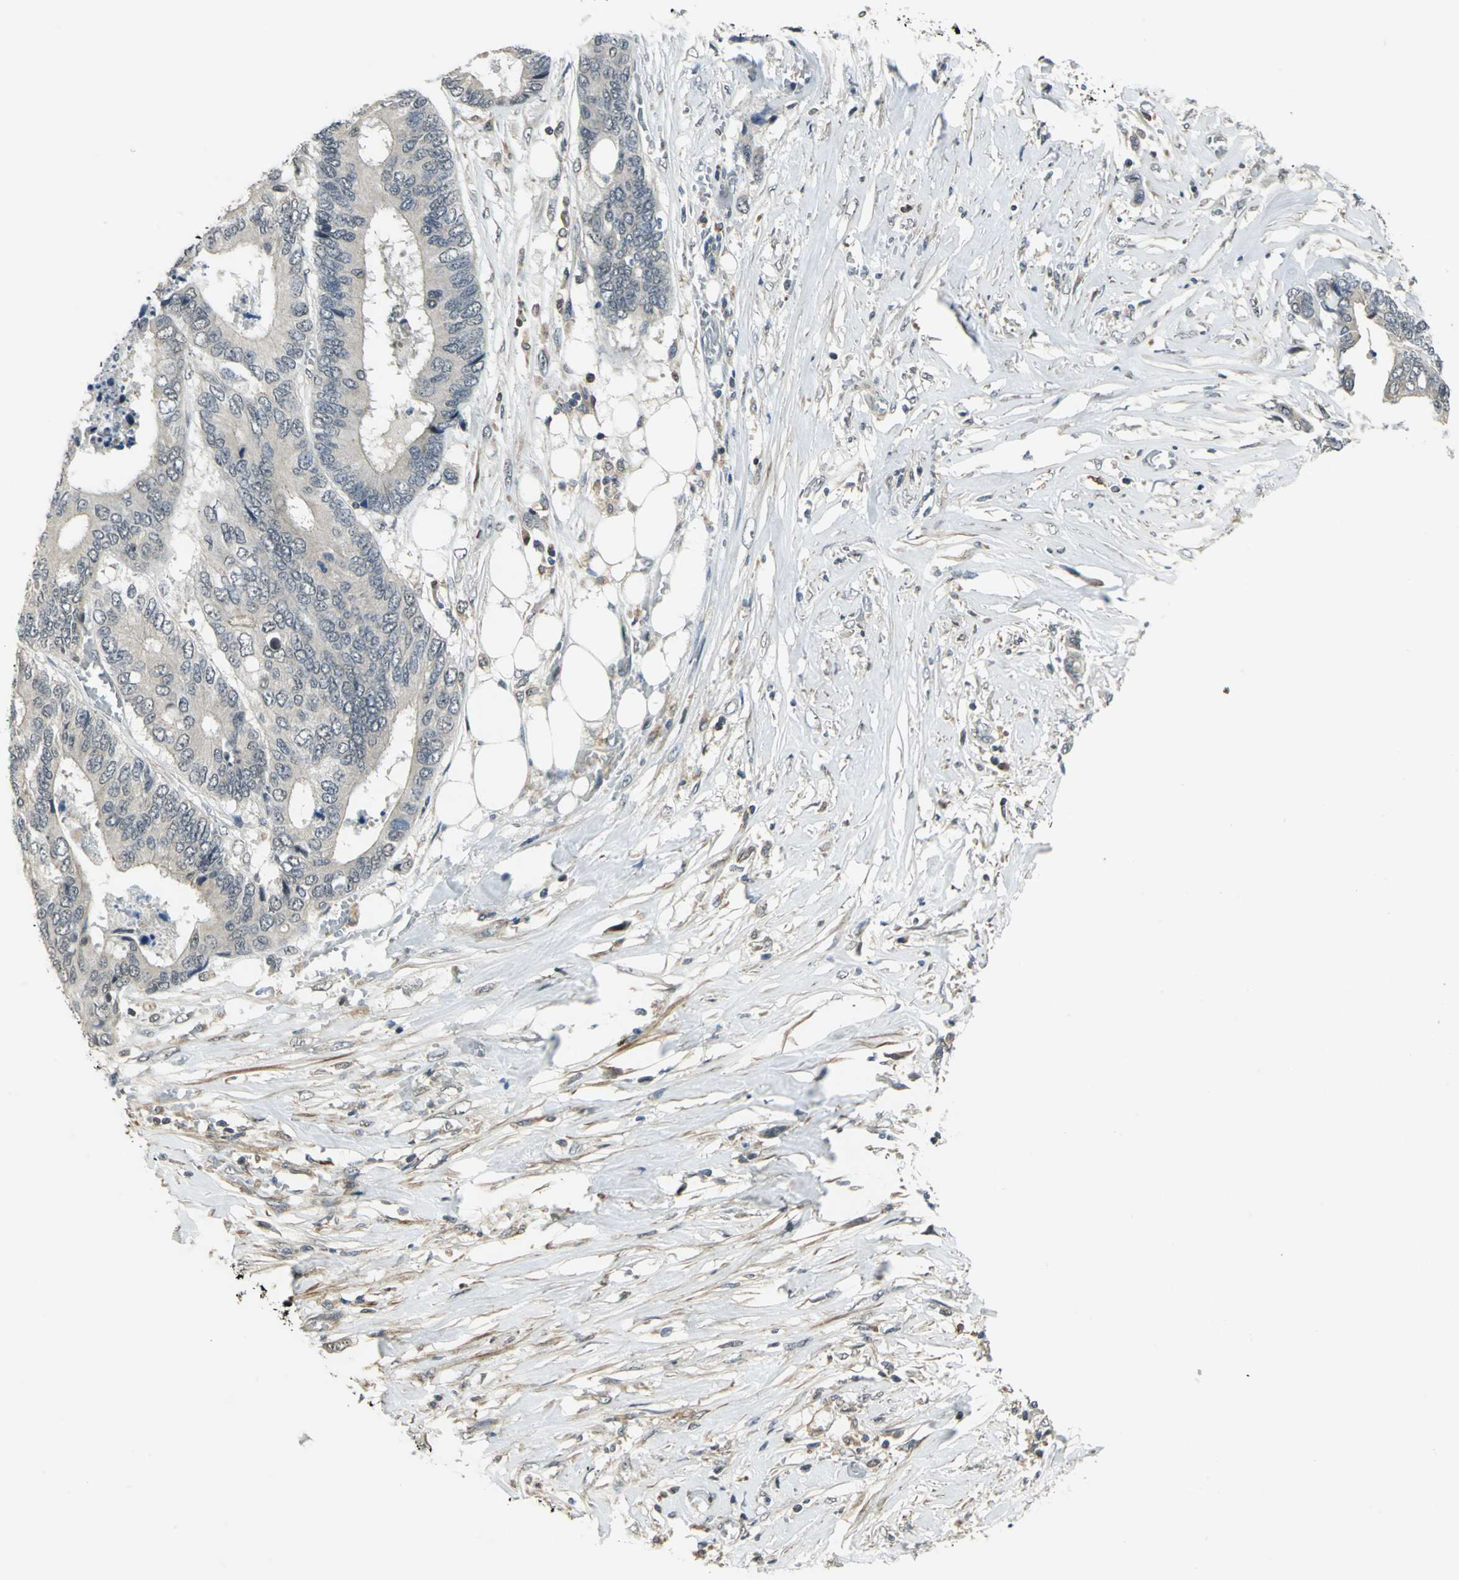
{"staining": {"intensity": "weak", "quantity": "<25%", "location": "cytoplasmic/membranous"}, "tissue": "colorectal cancer", "cell_type": "Tumor cells", "image_type": "cancer", "snomed": [{"axis": "morphology", "description": "Adenocarcinoma, NOS"}, {"axis": "topography", "description": "Rectum"}], "caption": "Colorectal adenocarcinoma was stained to show a protein in brown. There is no significant expression in tumor cells.", "gene": "PLAGL2", "patient": {"sex": "male", "age": 55}}